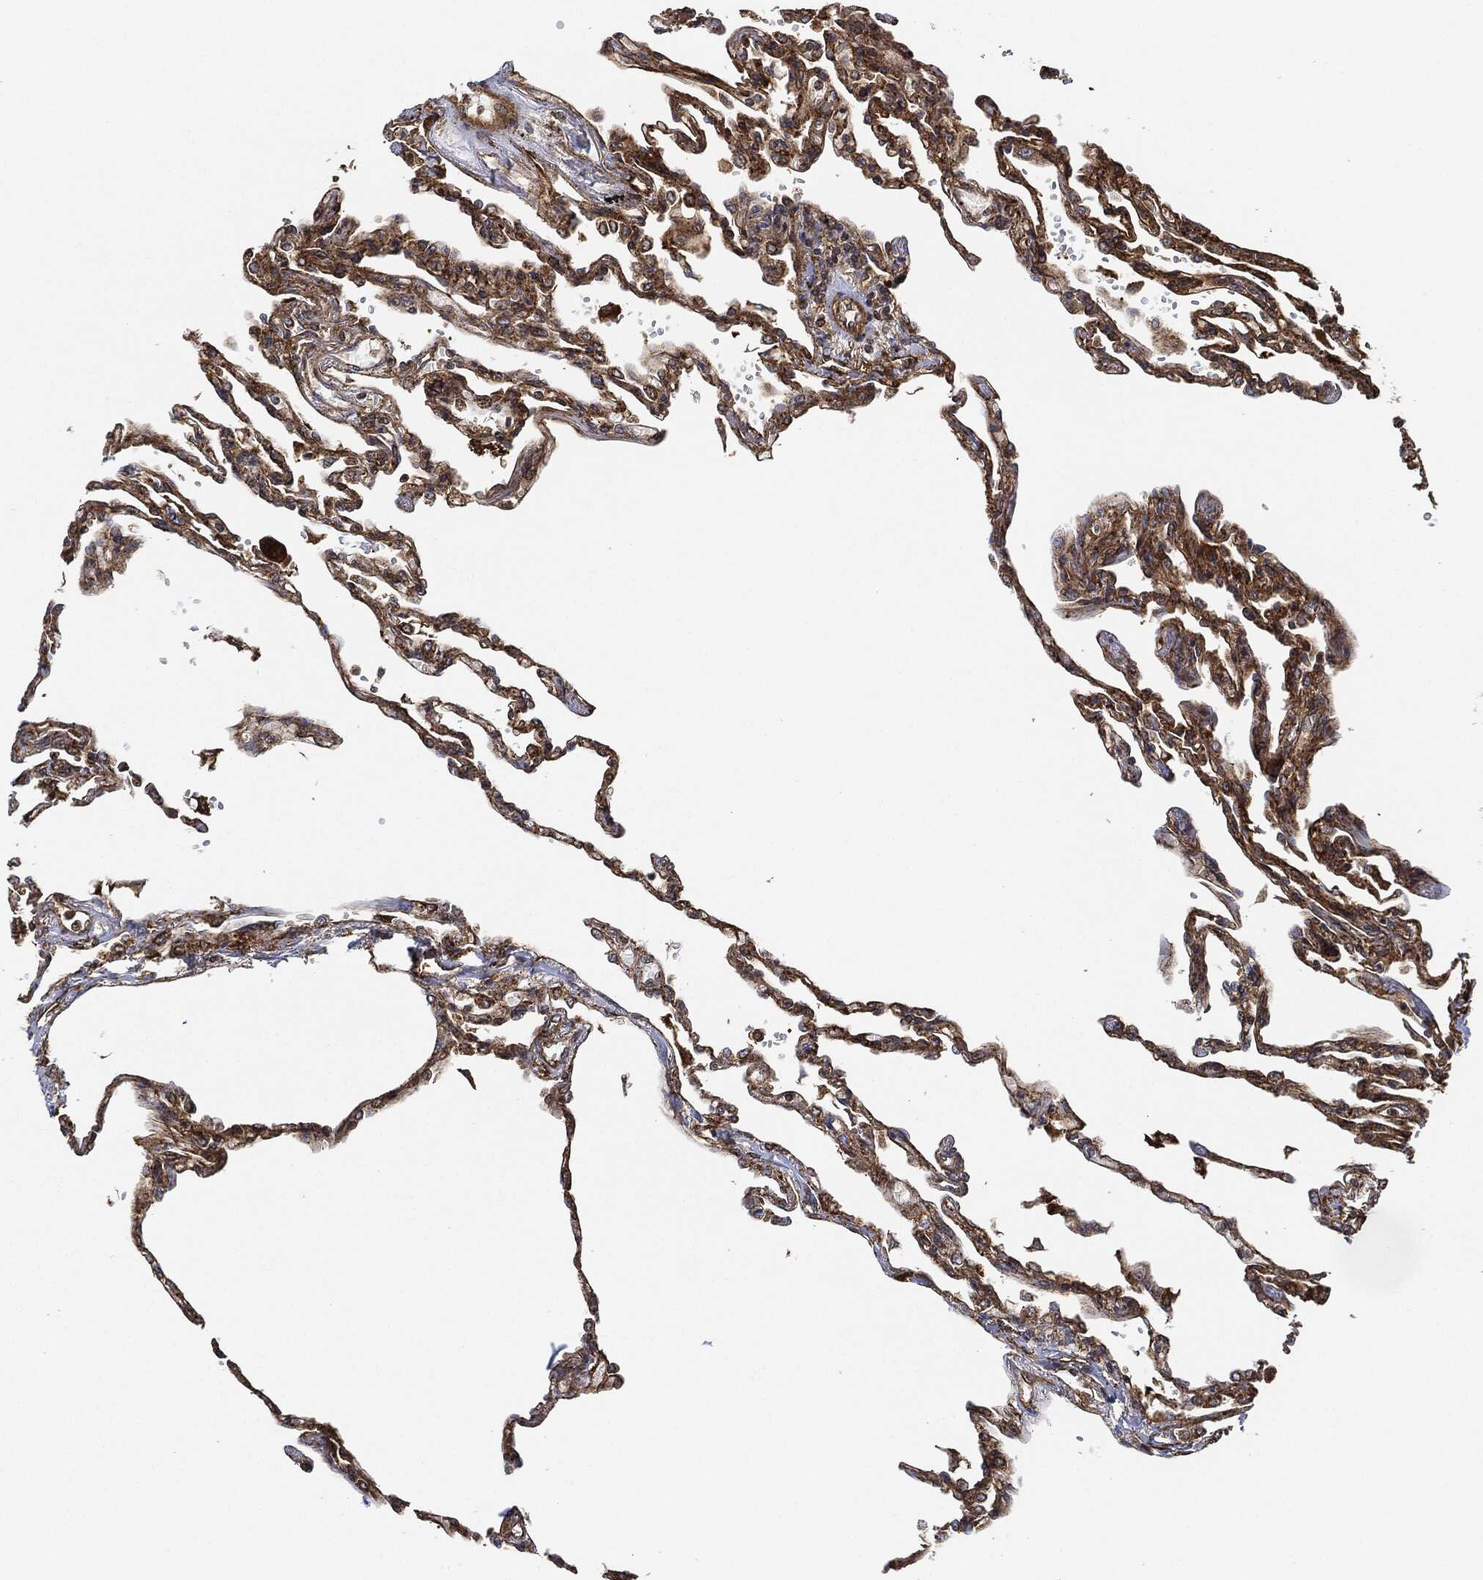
{"staining": {"intensity": "strong", "quantity": ">75%", "location": "cytoplasmic/membranous"}, "tissue": "lung", "cell_type": "Alveolar cells", "image_type": "normal", "snomed": [{"axis": "morphology", "description": "Normal tissue, NOS"}, {"axis": "topography", "description": "Lung"}], "caption": "The micrograph shows immunohistochemical staining of normal lung. There is strong cytoplasmic/membranous positivity is present in approximately >75% of alveolar cells. The staining was performed using DAB, with brown indicating positive protein expression. Nuclei are stained blue with hematoxylin.", "gene": "MAP3K3", "patient": {"sex": "male", "age": 78}}